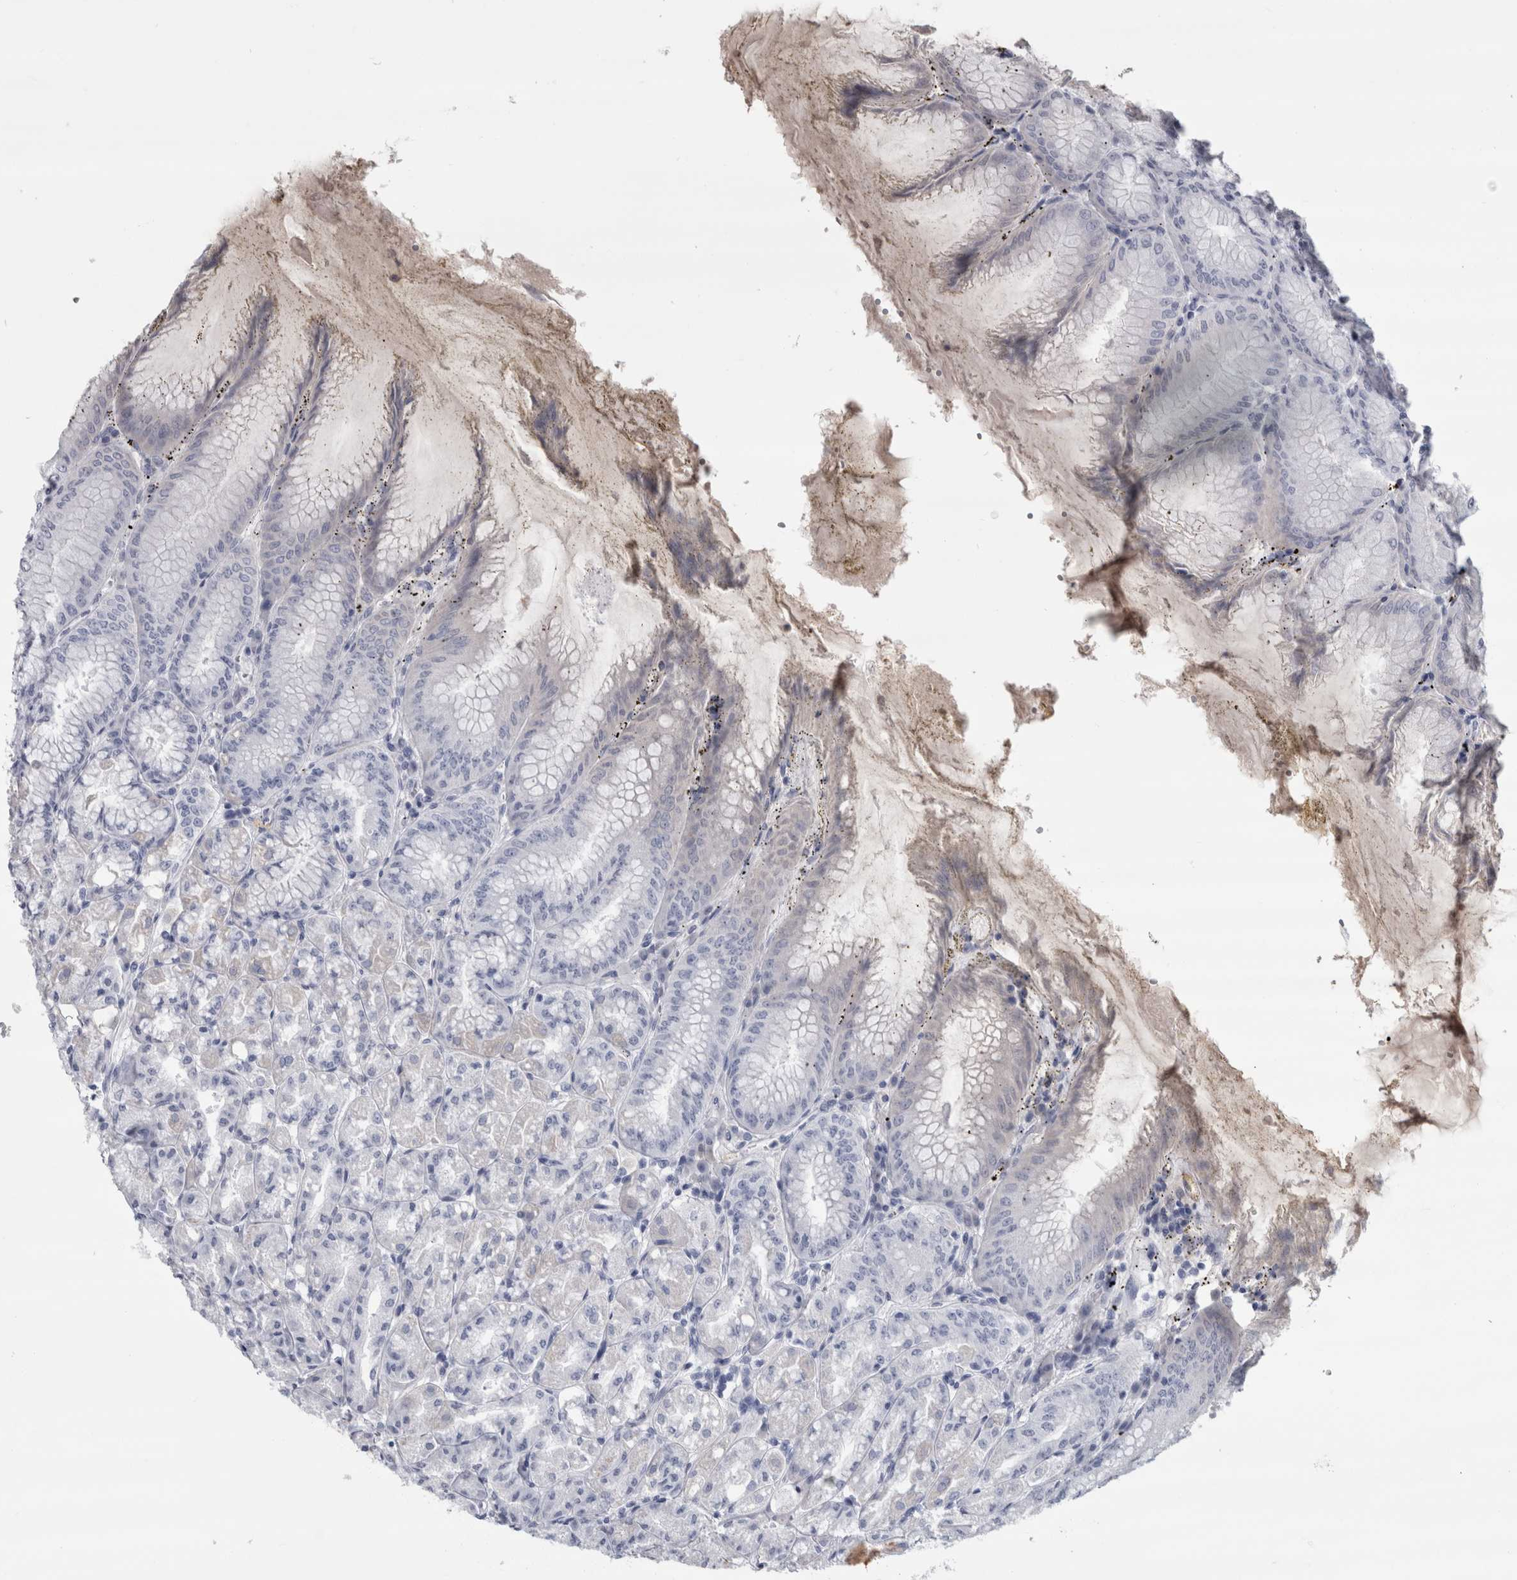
{"staining": {"intensity": "negative", "quantity": "none", "location": "none"}, "tissue": "stomach", "cell_type": "Glandular cells", "image_type": "normal", "snomed": [{"axis": "morphology", "description": "Normal tissue, NOS"}, {"axis": "topography", "description": "Stomach, lower"}], "caption": "DAB (3,3'-diaminobenzidine) immunohistochemical staining of normal human stomach shows no significant staining in glandular cells.", "gene": "PAX5", "patient": {"sex": "male", "age": 71}}